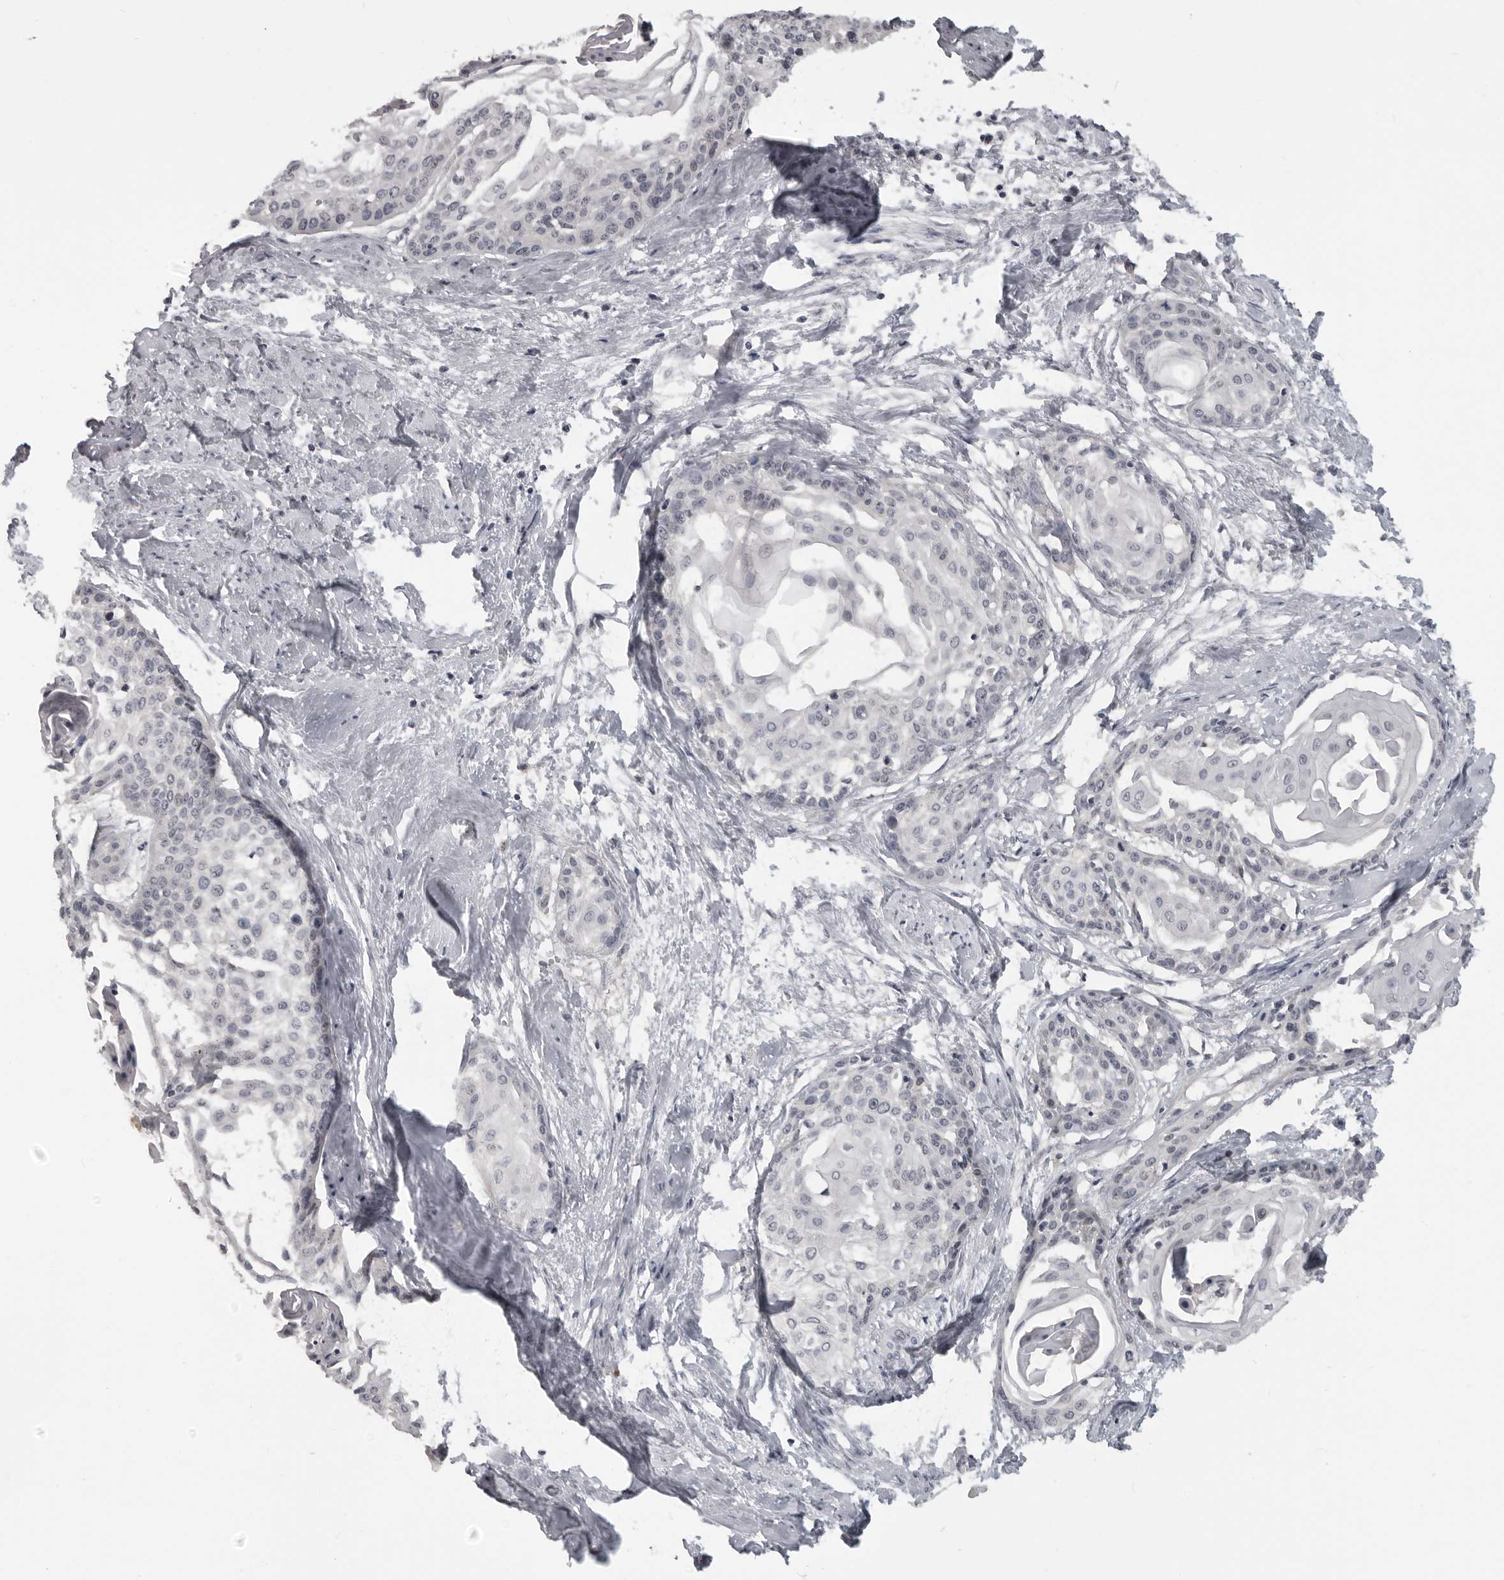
{"staining": {"intensity": "negative", "quantity": "none", "location": "none"}, "tissue": "cervical cancer", "cell_type": "Tumor cells", "image_type": "cancer", "snomed": [{"axis": "morphology", "description": "Squamous cell carcinoma, NOS"}, {"axis": "topography", "description": "Cervix"}], "caption": "This micrograph is of cervical cancer stained with IHC to label a protein in brown with the nuclei are counter-stained blue. There is no staining in tumor cells.", "gene": "MRTO4", "patient": {"sex": "female", "age": 57}}